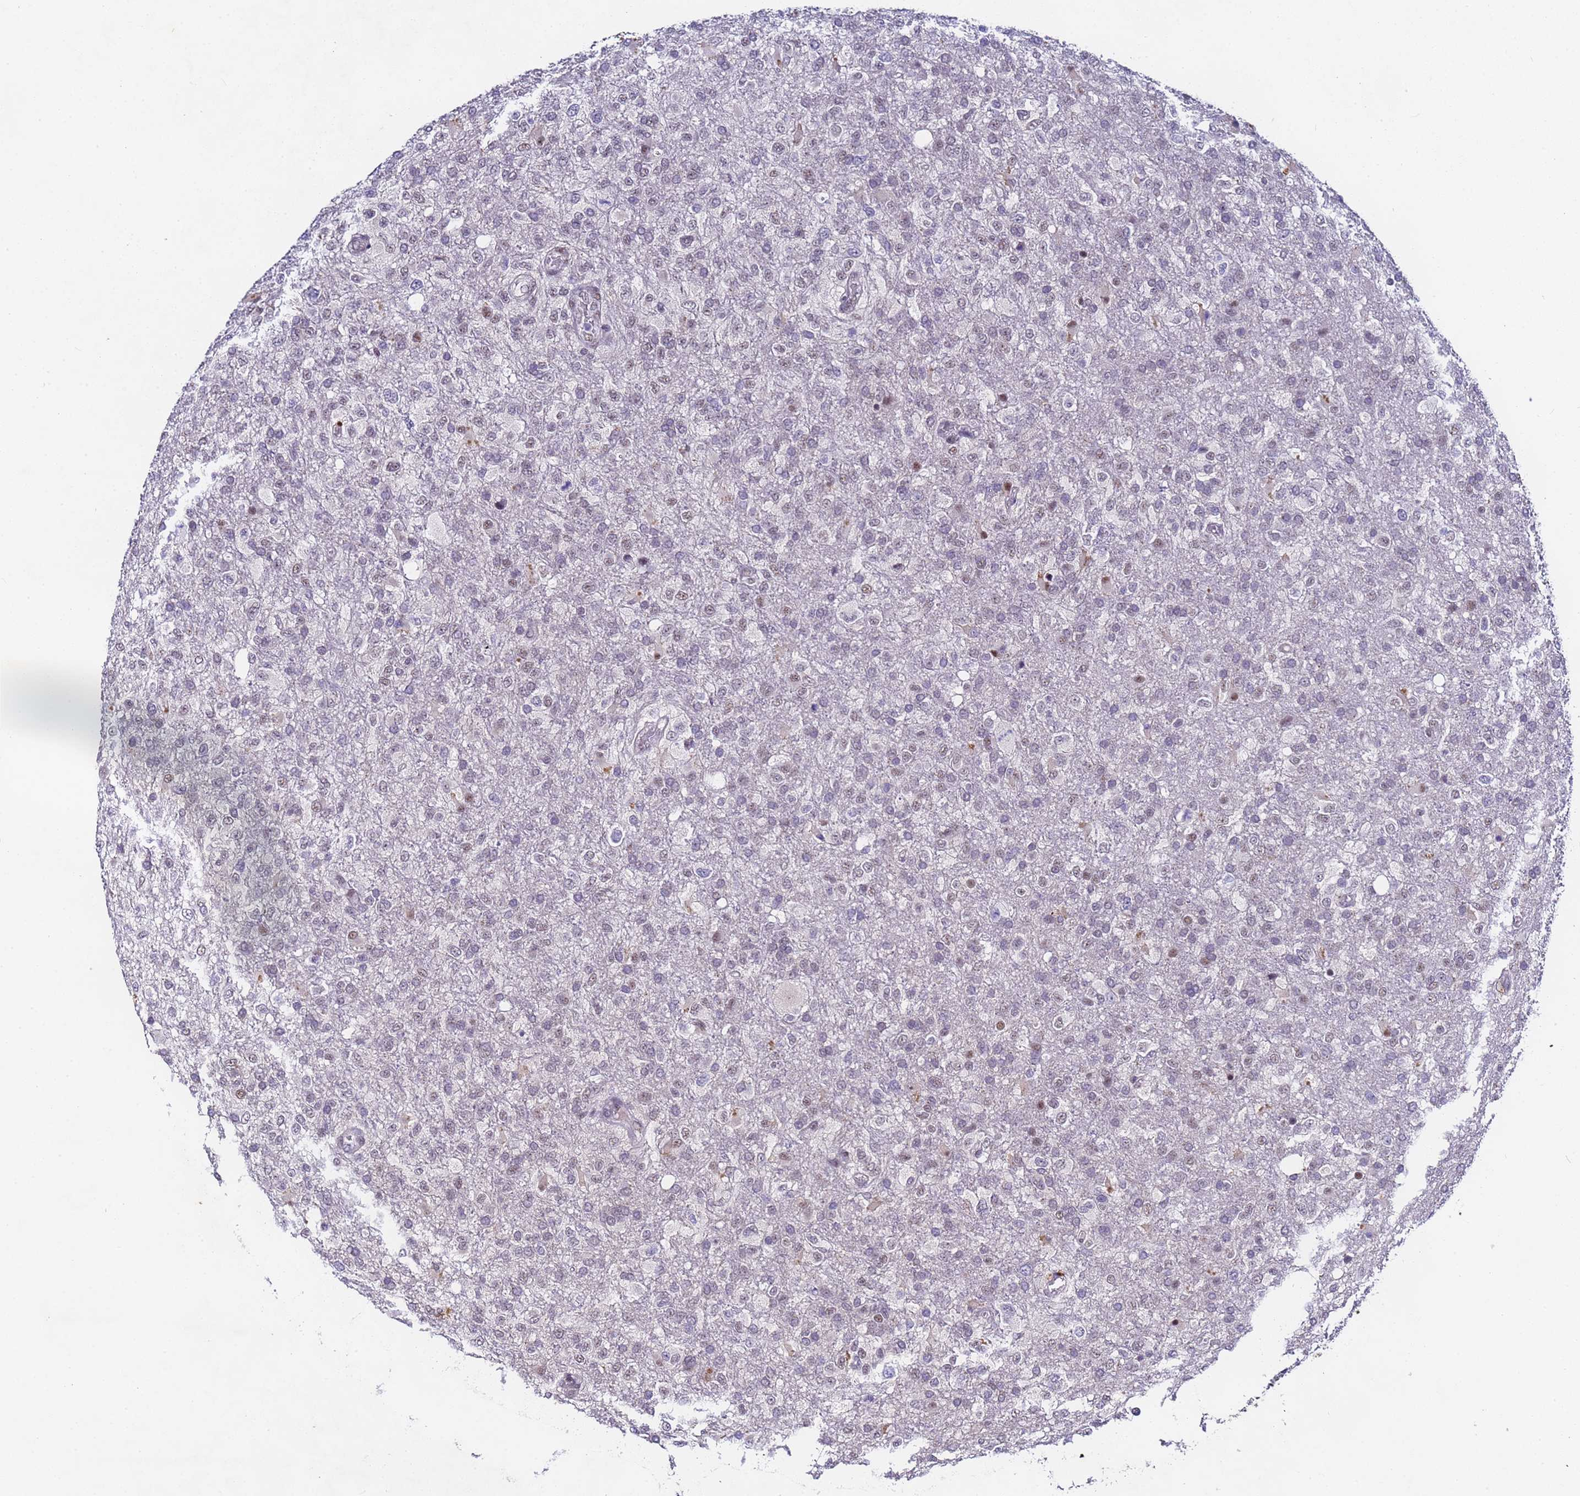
{"staining": {"intensity": "negative", "quantity": "none", "location": "none"}, "tissue": "glioma", "cell_type": "Tumor cells", "image_type": "cancer", "snomed": [{"axis": "morphology", "description": "Glioma, malignant, High grade"}, {"axis": "topography", "description": "Brain"}], "caption": "This is a micrograph of immunohistochemistry staining of high-grade glioma (malignant), which shows no expression in tumor cells.", "gene": "FNBP4", "patient": {"sex": "female", "age": 74}}